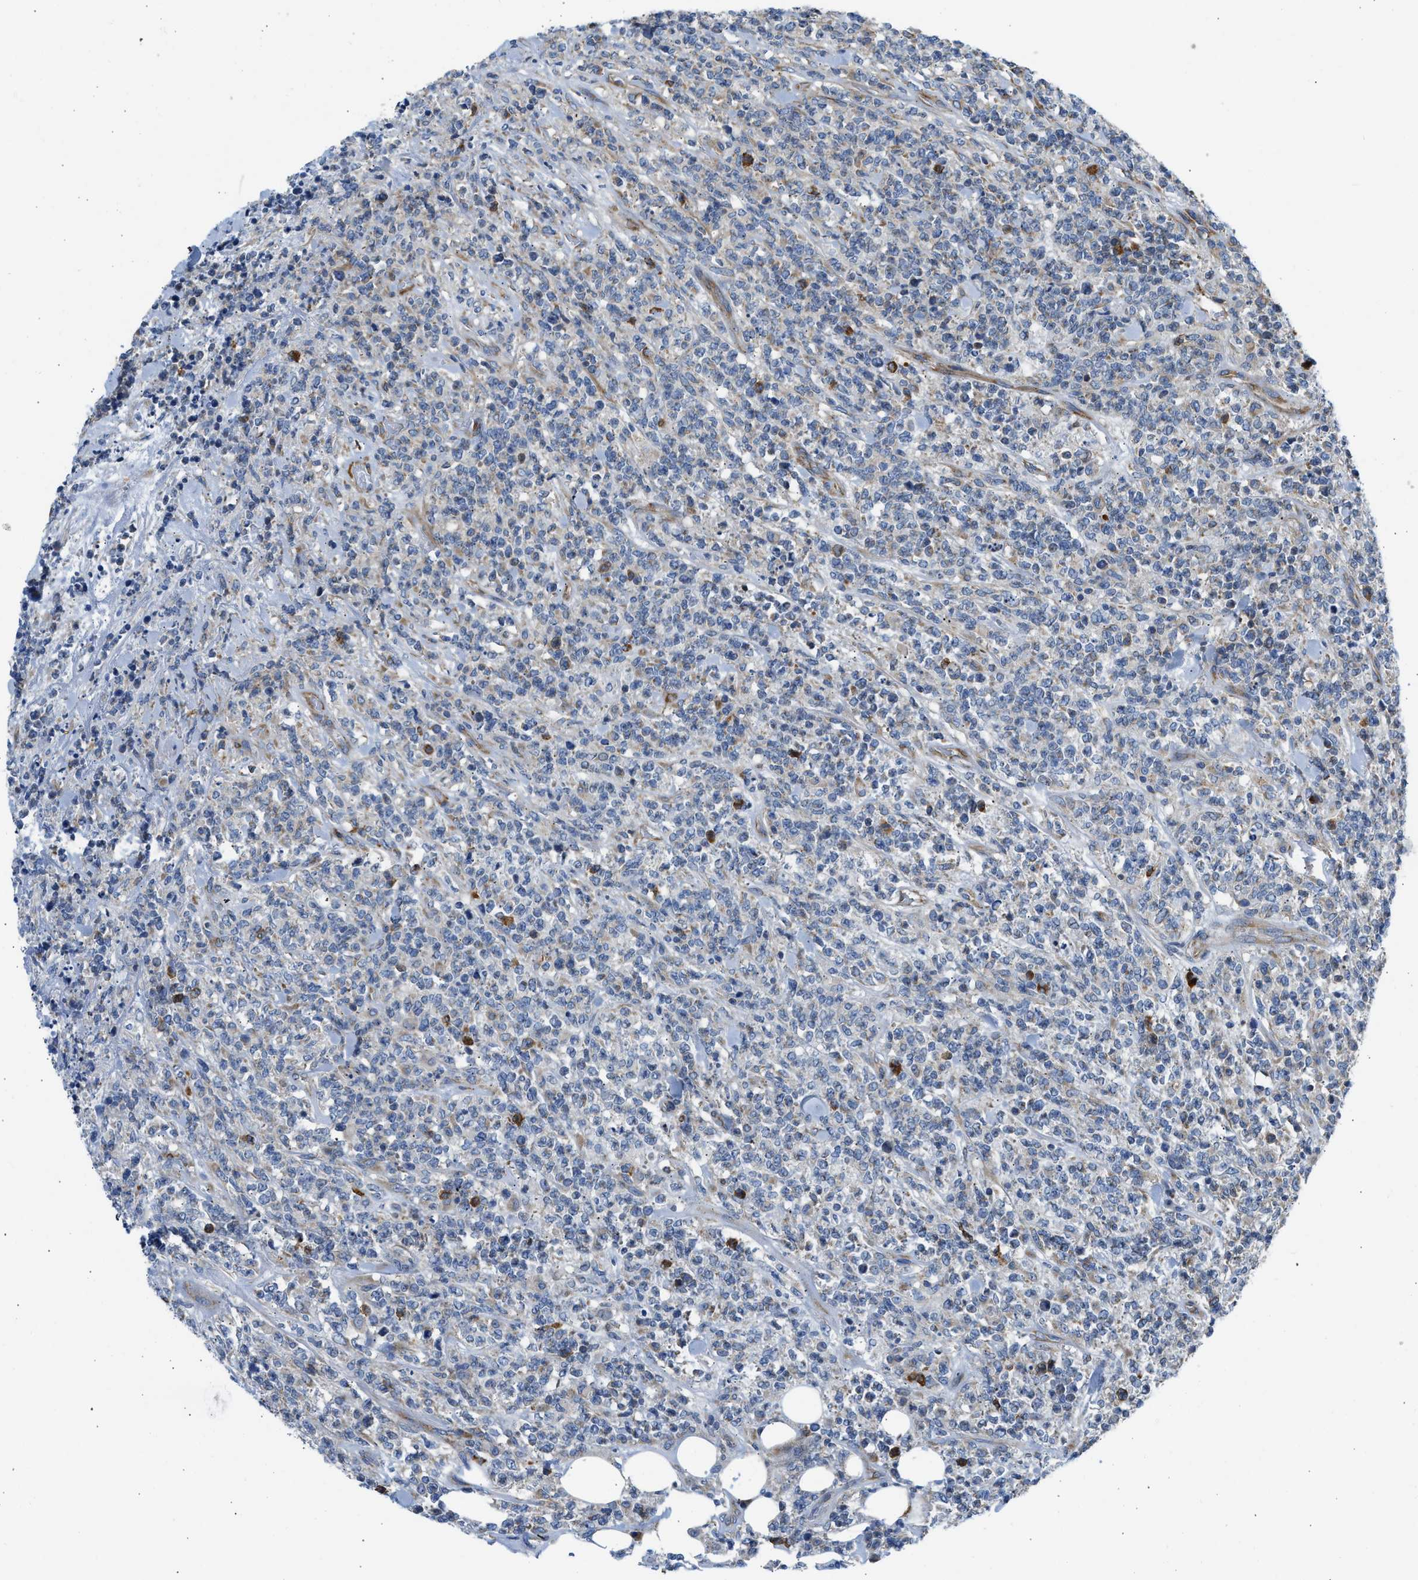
{"staining": {"intensity": "weak", "quantity": "<25%", "location": "cytoplasmic/membranous"}, "tissue": "lymphoma", "cell_type": "Tumor cells", "image_type": "cancer", "snomed": [{"axis": "morphology", "description": "Malignant lymphoma, non-Hodgkin's type, High grade"}, {"axis": "topography", "description": "Soft tissue"}], "caption": "There is no significant expression in tumor cells of malignant lymphoma, non-Hodgkin's type (high-grade).", "gene": "CAMKK2", "patient": {"sex": "male", "age": 18}}